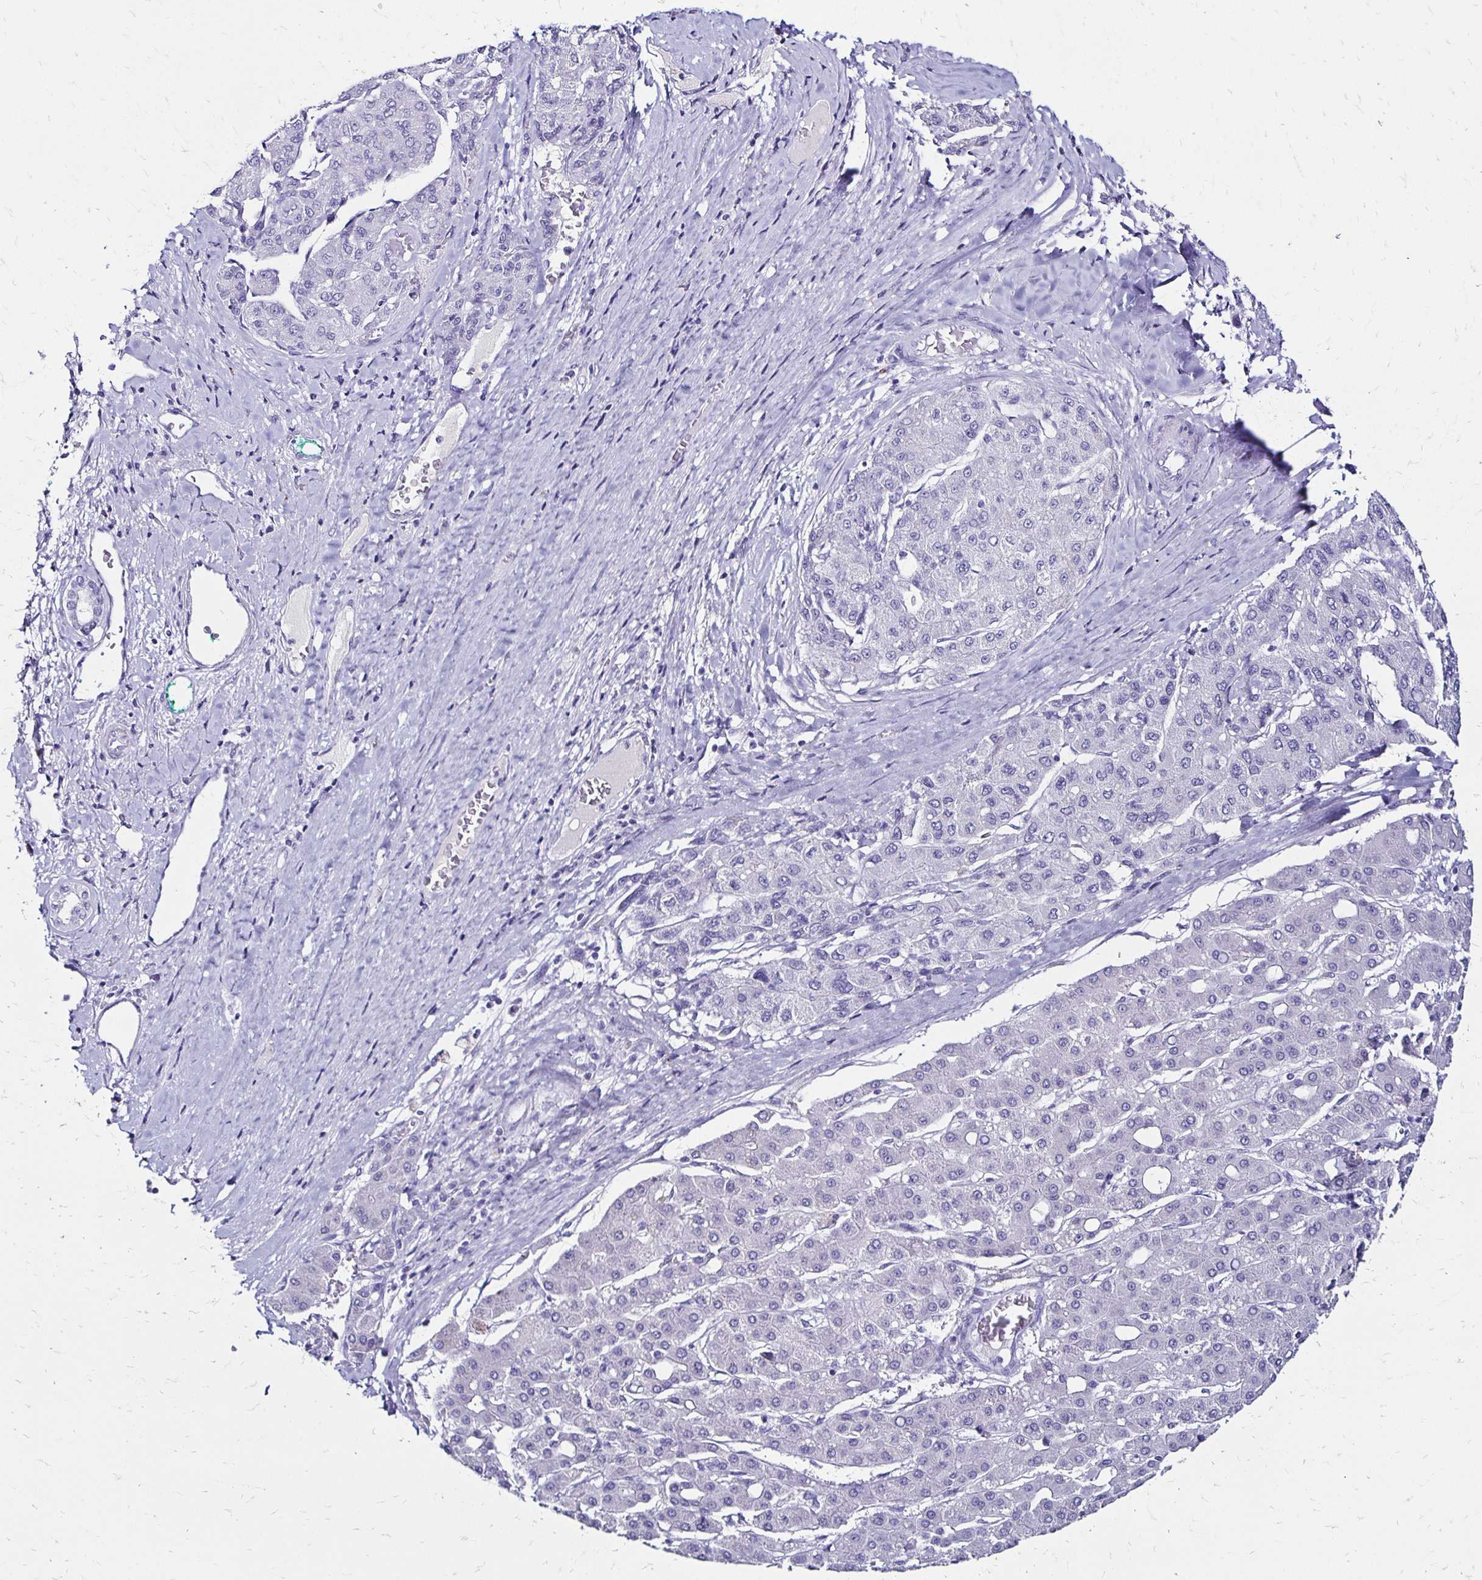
{"staining": {"intensity": "negative", "quantity": "none", "location": "none"}, "tissue": "liver cancer", "cell_type": "Tumor cells", "image_type": "cancer", "snomed": [{"axis": "morphology", "description": "Carcinoma, Hepatocellular, NOS"}, {"axis": "topography", "description": "Liver"}], "caption": "Tumor cells are negative for brown protein staining in liver cancer (hepatocellular carcinoma). (DAB IHC visualized using brightfield microscopy, high magnification).", "gene": "KCNT1", "patient": {"sex": "male", "age": 65}}